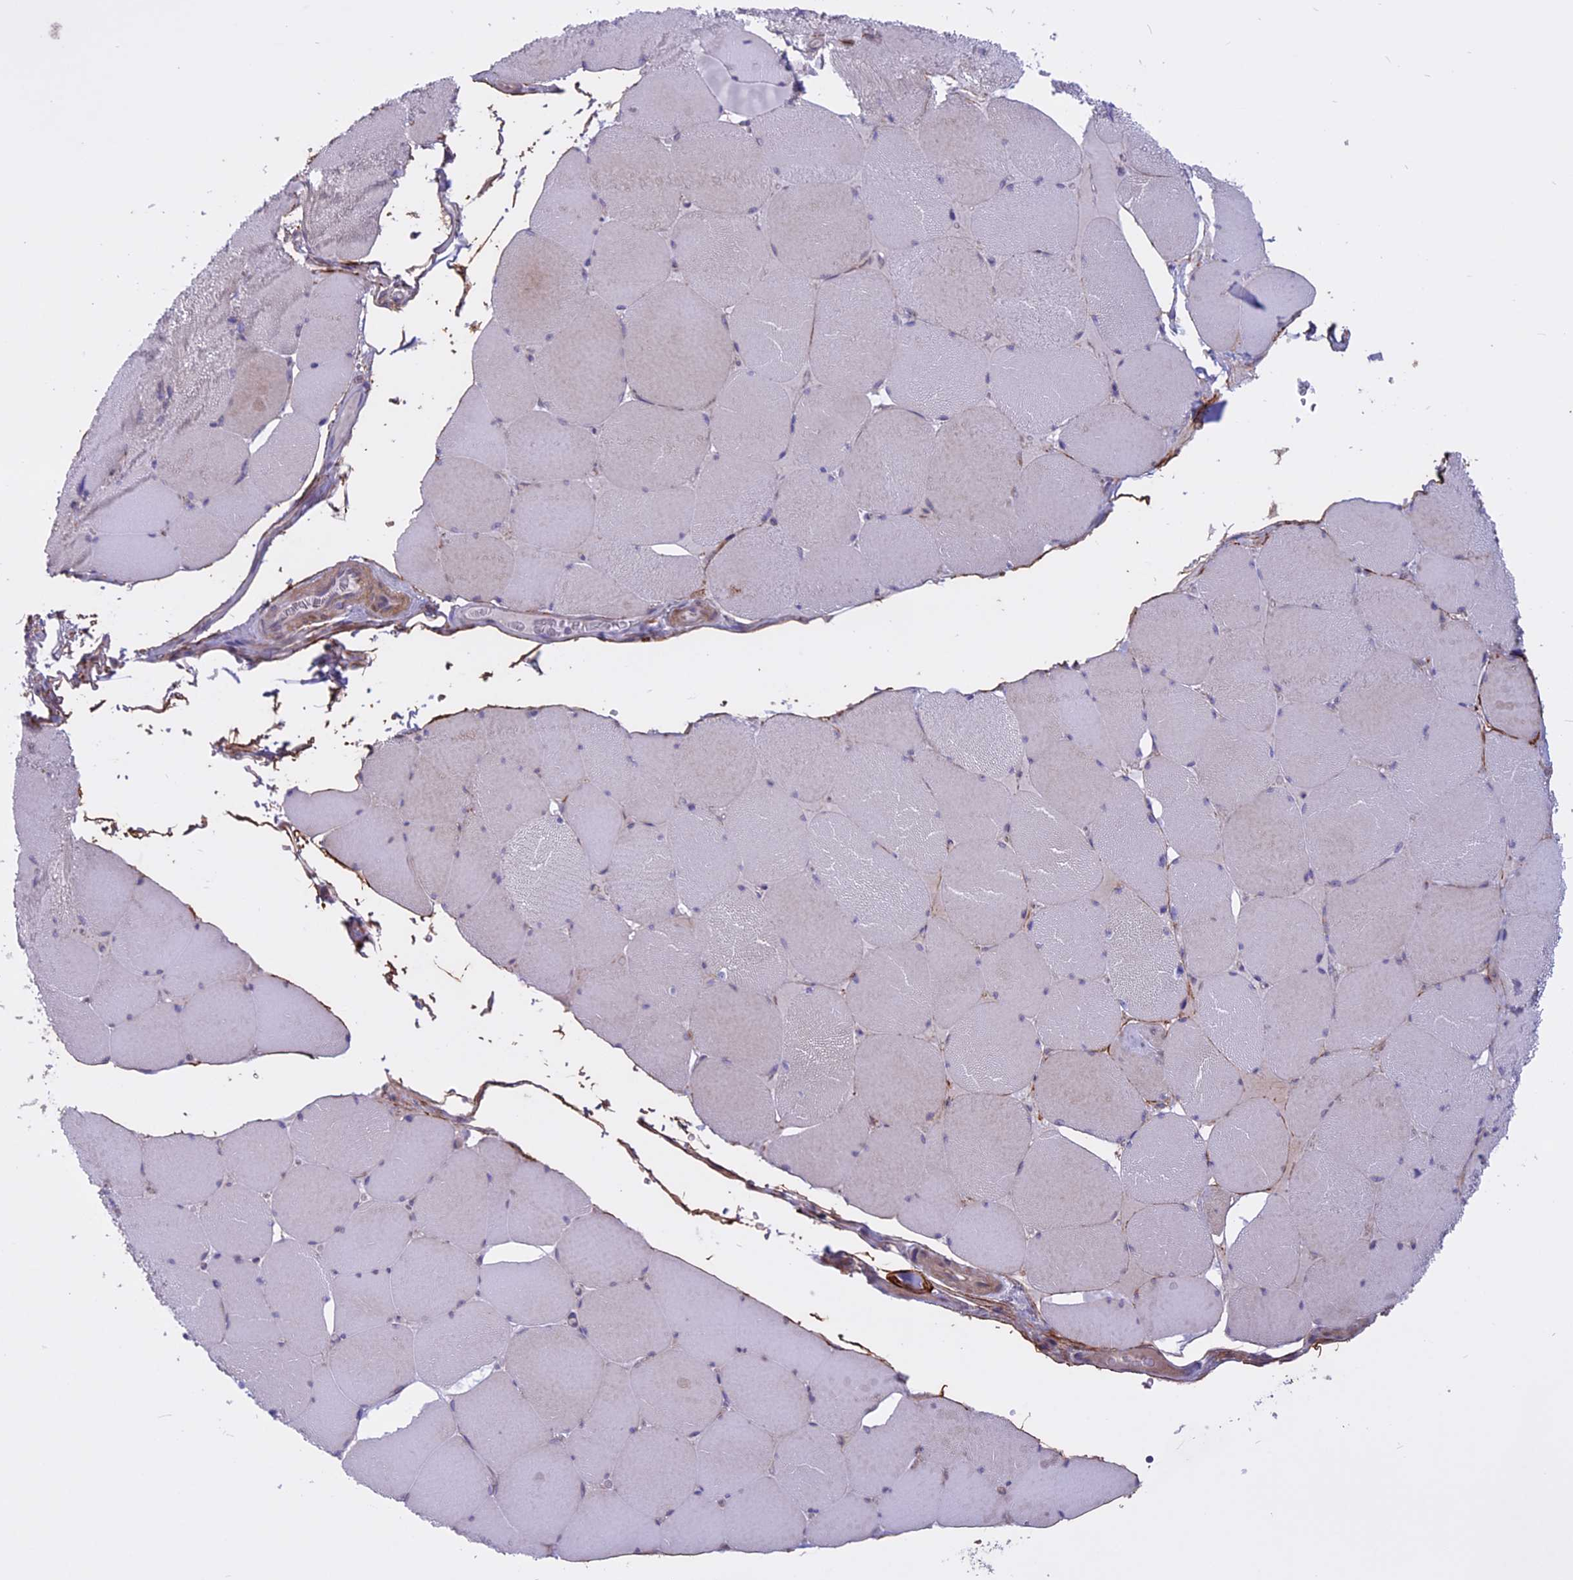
{"staining": {"intensity": "negative", "quantity": "none", "location": "none"}, "tissue": "skeletal muscle", "cell_type": "Myocytes", "image_type": "normal", "snomed": [{"axis": "morphology", "description": "Normal tissue, NOS"}, {"axis": "topography", "description": "Skeletal muscle"}, {"axis": "topography", "description": "Head-Neck"}], "caption": "Protein analysis of benign skeletal muscle exhibits no significant positivity in myocytes. Brightfield microscopy of immunohistochemistry stained with DAB (brown) and hematoxylin (blue), captured at high magnification.", "gene": "SPHKAP", "patient": {"sex": "male", "age": 66}}